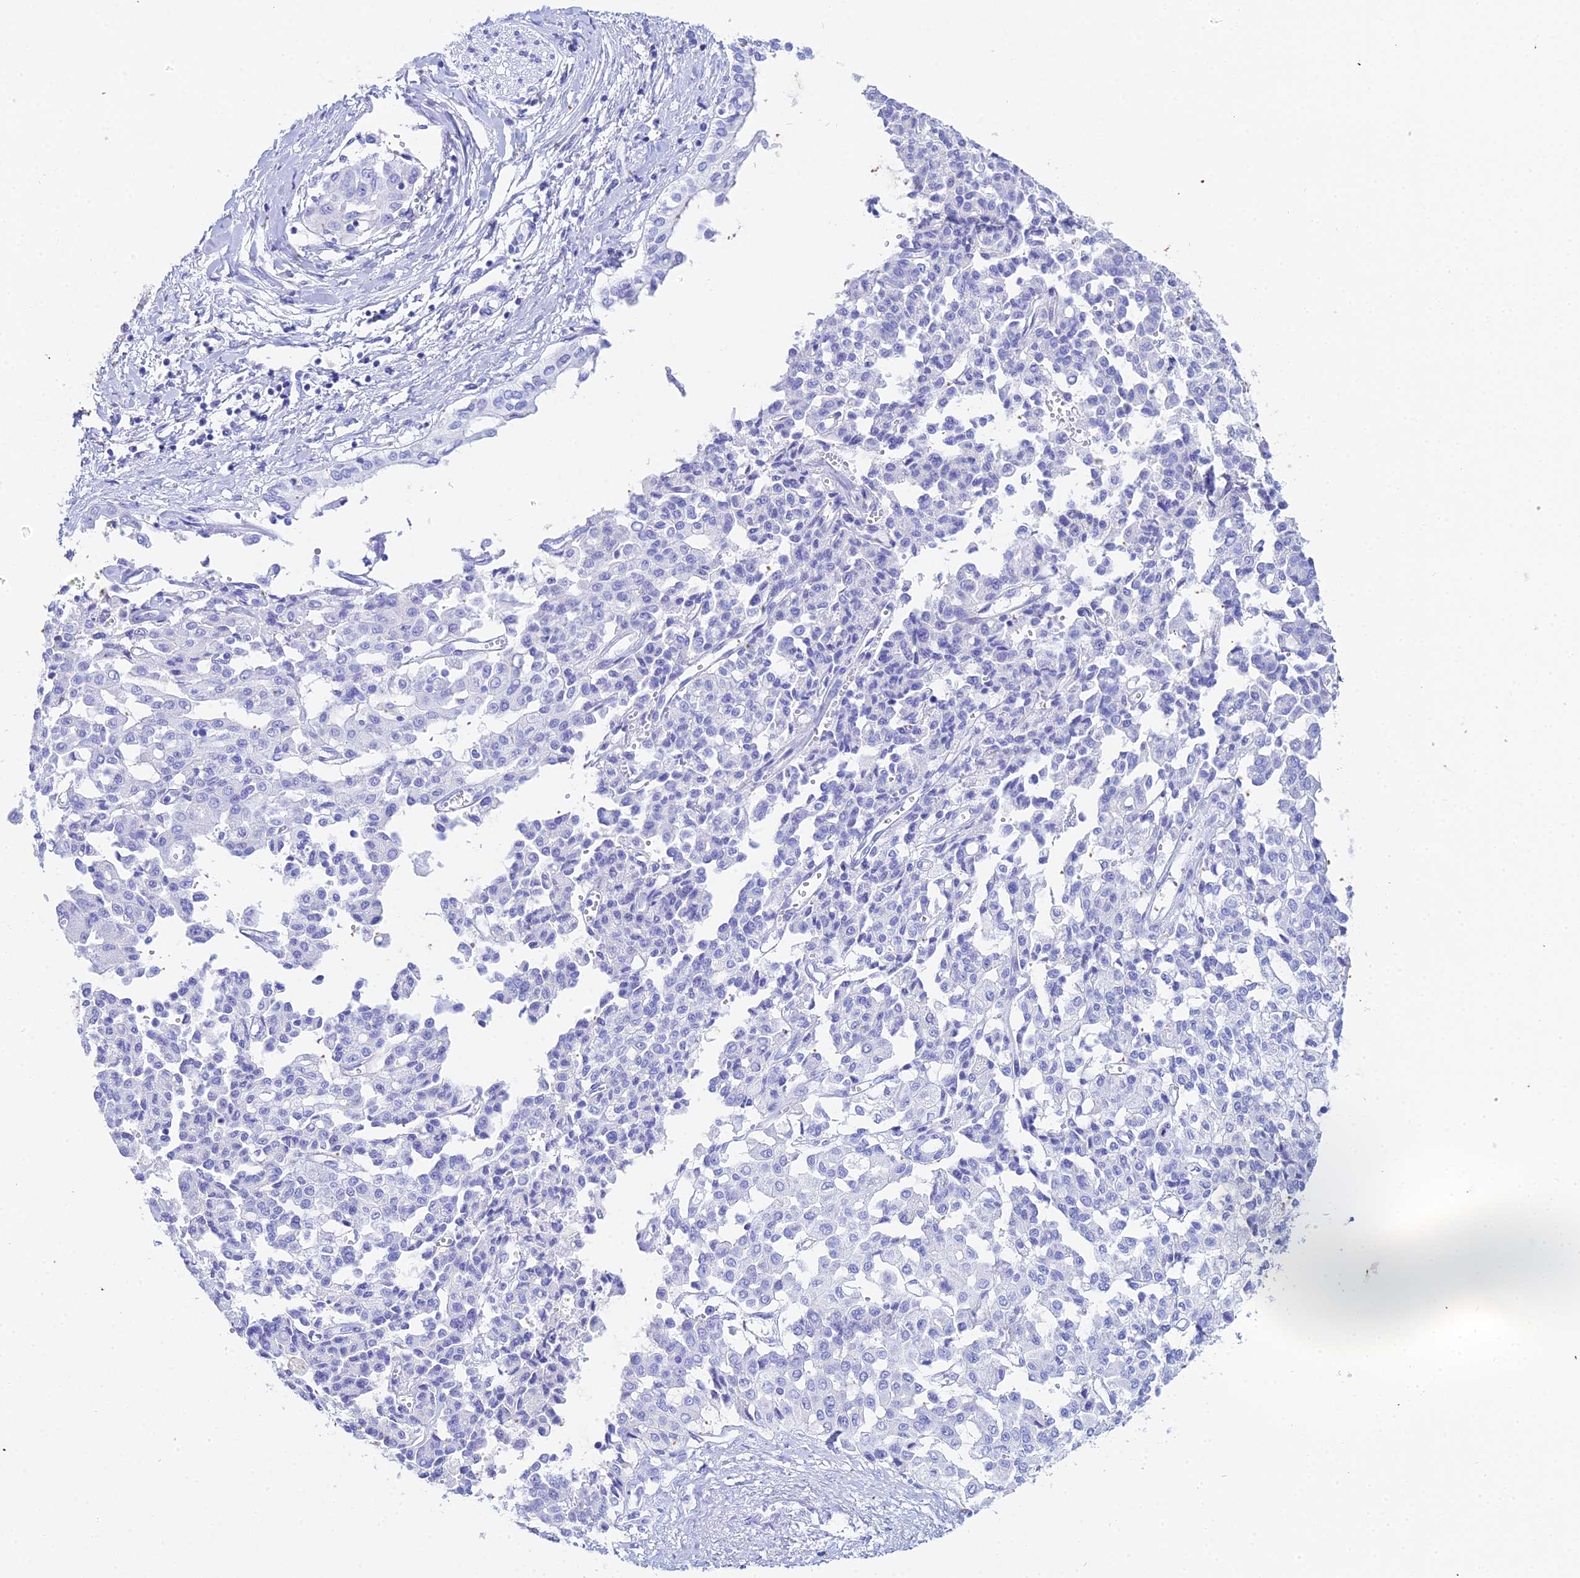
{"staining": {"intensity": "negative", "quantity": "none", "location": "none"}, "tissue": "liver cancer", "cell_type": "Tumor cells", "image_type": "cancer", "snomed": [{"axis": "morphology", "description": "Cholangiocarcinoma"}, {"axis": "topography", "description": "Liver"}], "caption": "Tumor cells are negative for protein expression in human cholangiocarcinoma (liver).", "gene": "CELA3A", "patient": {"sex": "female", "age": 77}}